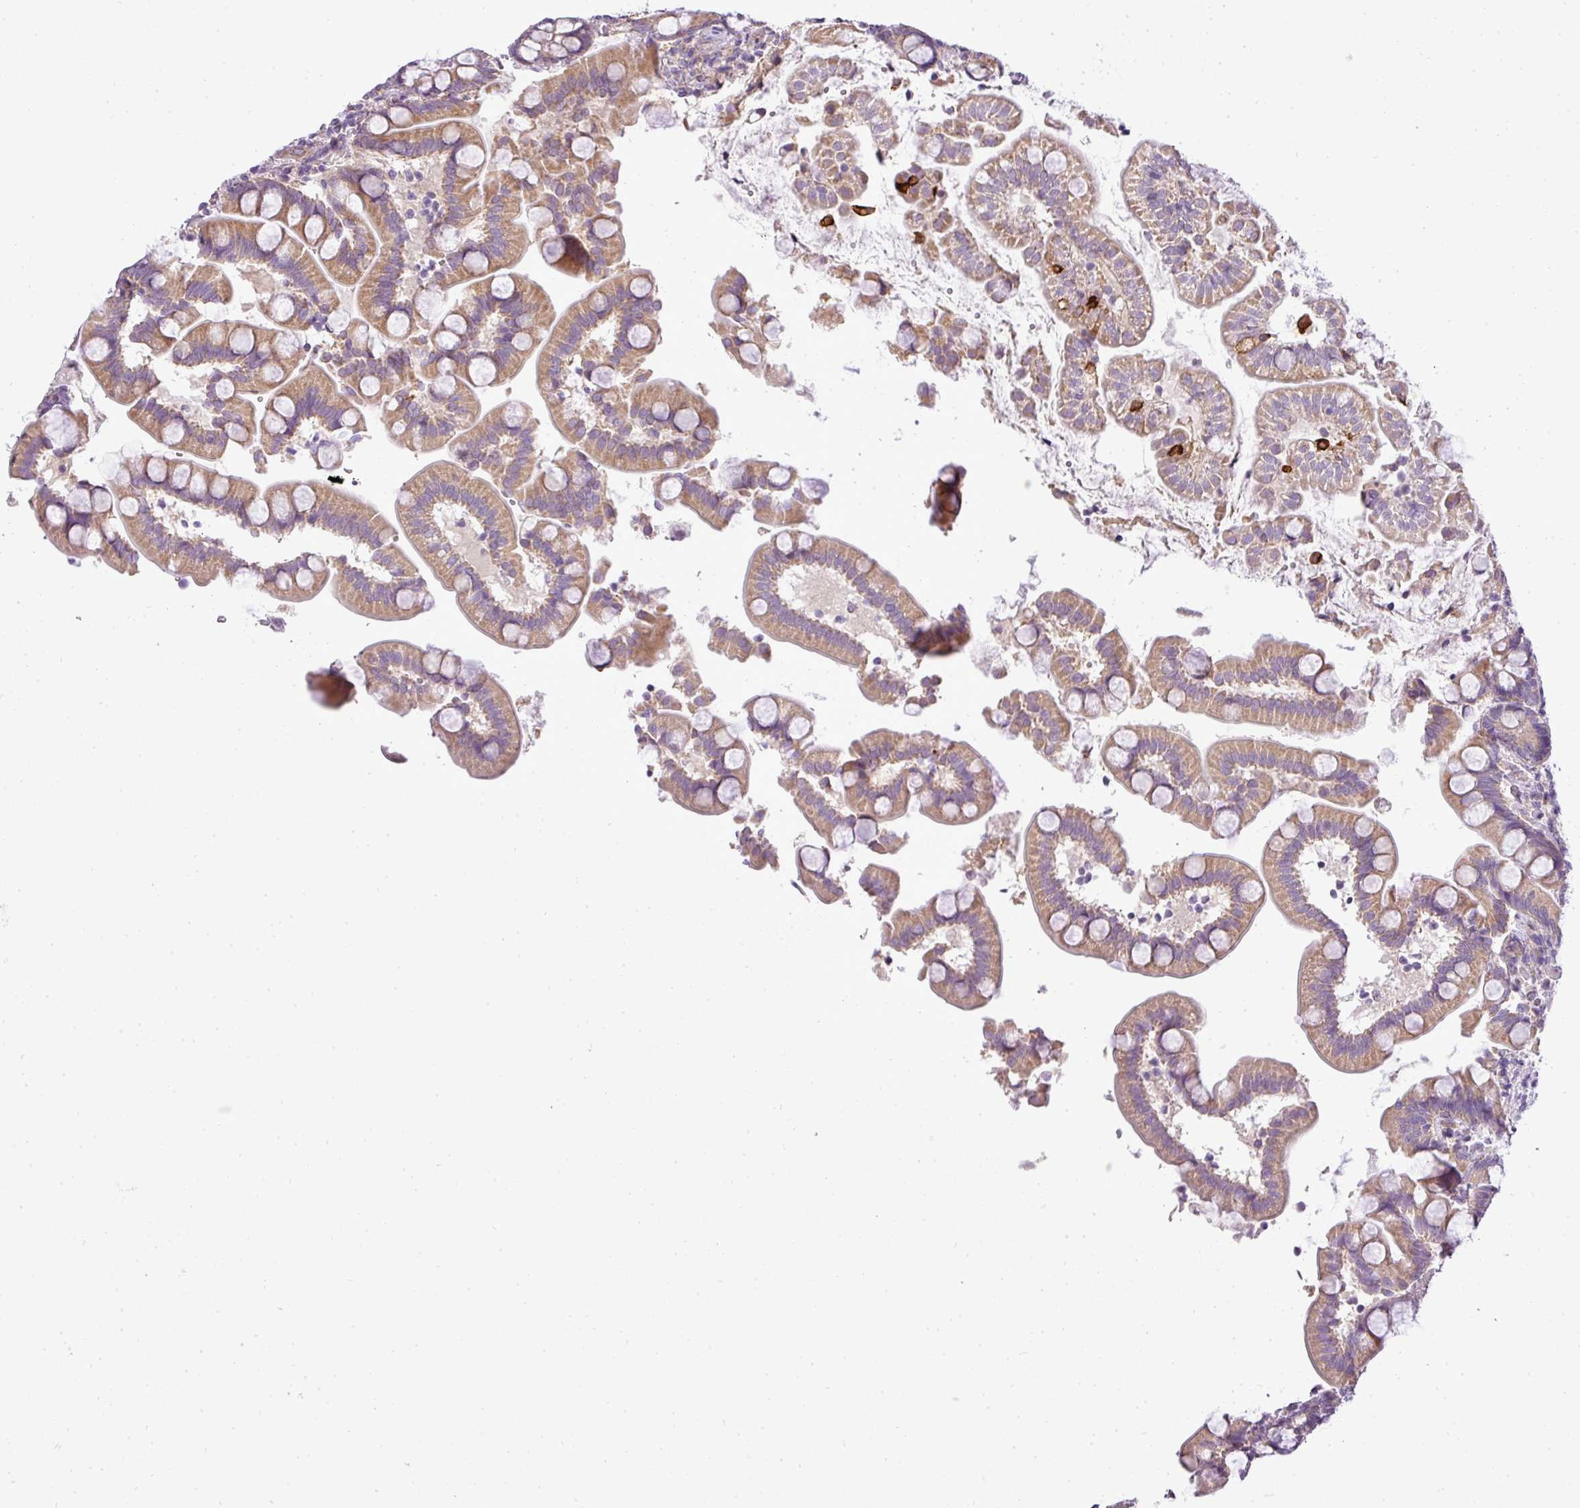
{"staining": {"intensity": "moderate", "quantity": ">75%", "location": "cytoplasmic/membranous"}, "tissue": "small intestine", "cell_type": "Glandular cells", "image_type": "normal", "snomed": [{"axis": "morphology", "description": "Normal tissue, NOS"}, {"axis": "topography", "description": "Small intestine"}], "caption": "Immunohistochemistry histopathology image of benign small intestine: small intestine stained using immunohistochemistry (IHC) exhibits medium levels of moderate protein expression localized specifically in the cytoplasmic/membranous of glandular cells, appearing as a cytoplasmic/membranous brown color.", "gene": "ZDHHC1", "patient": {"sex": "female", "age": 64}}